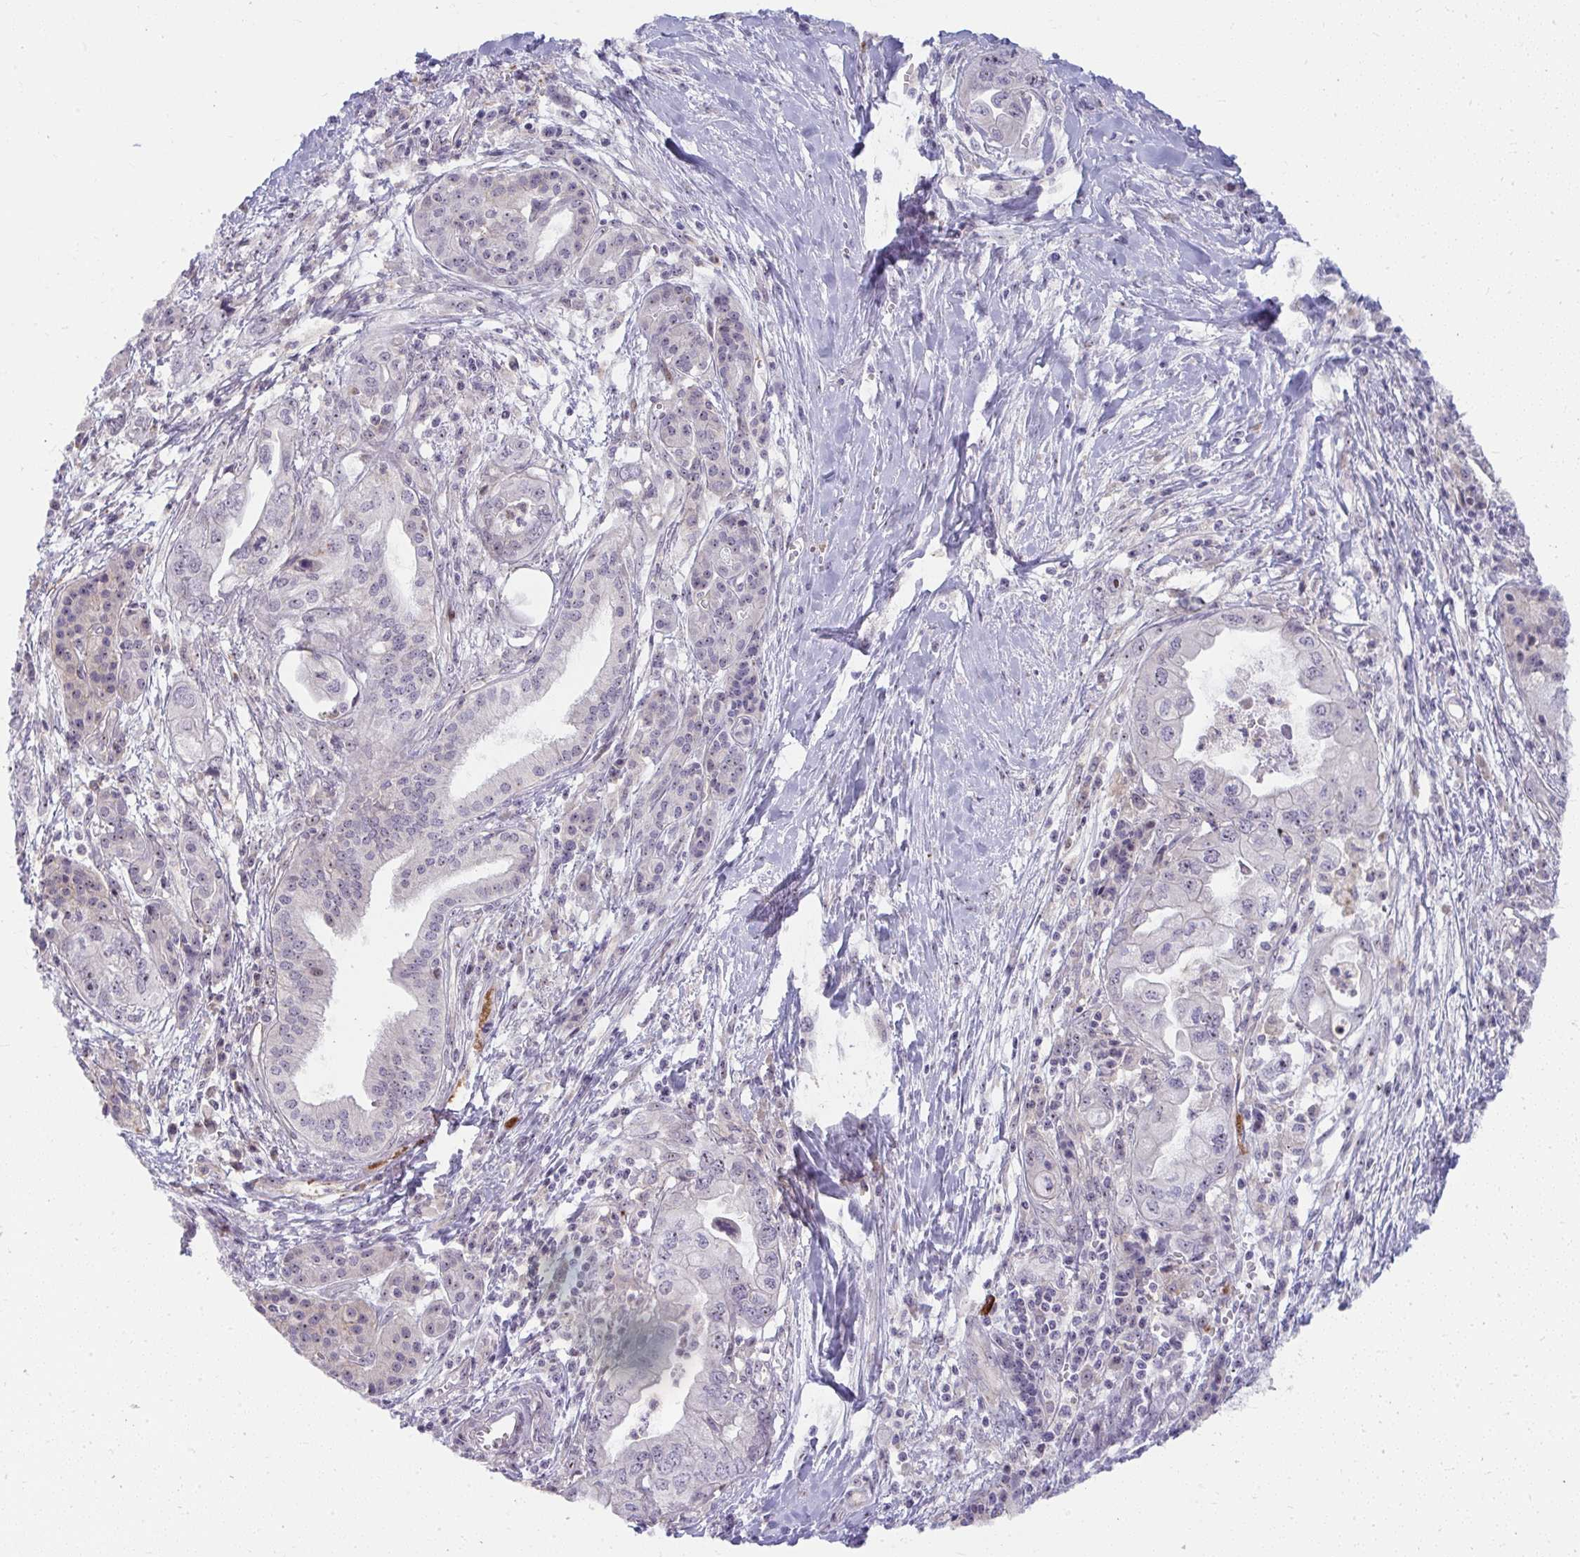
{"staining": {"intensity": "negative", "quantity": "none", "location": "none"}, "tissue": "pancreatic cancer", "cell_type": "Tumor cells", "image_type": "cancer", "snomed": [{"axis": "morphology", "description": "Adenocarcinoma, NOS"}, {"axis": "topography", "description": "Pancreas"}], "caption": "The histopathology image displays no staining of tumor cells in adenocarcinoma (pancreatic).", "gene": "MUS81", "patient": {"sex": "male", "age": 68}}